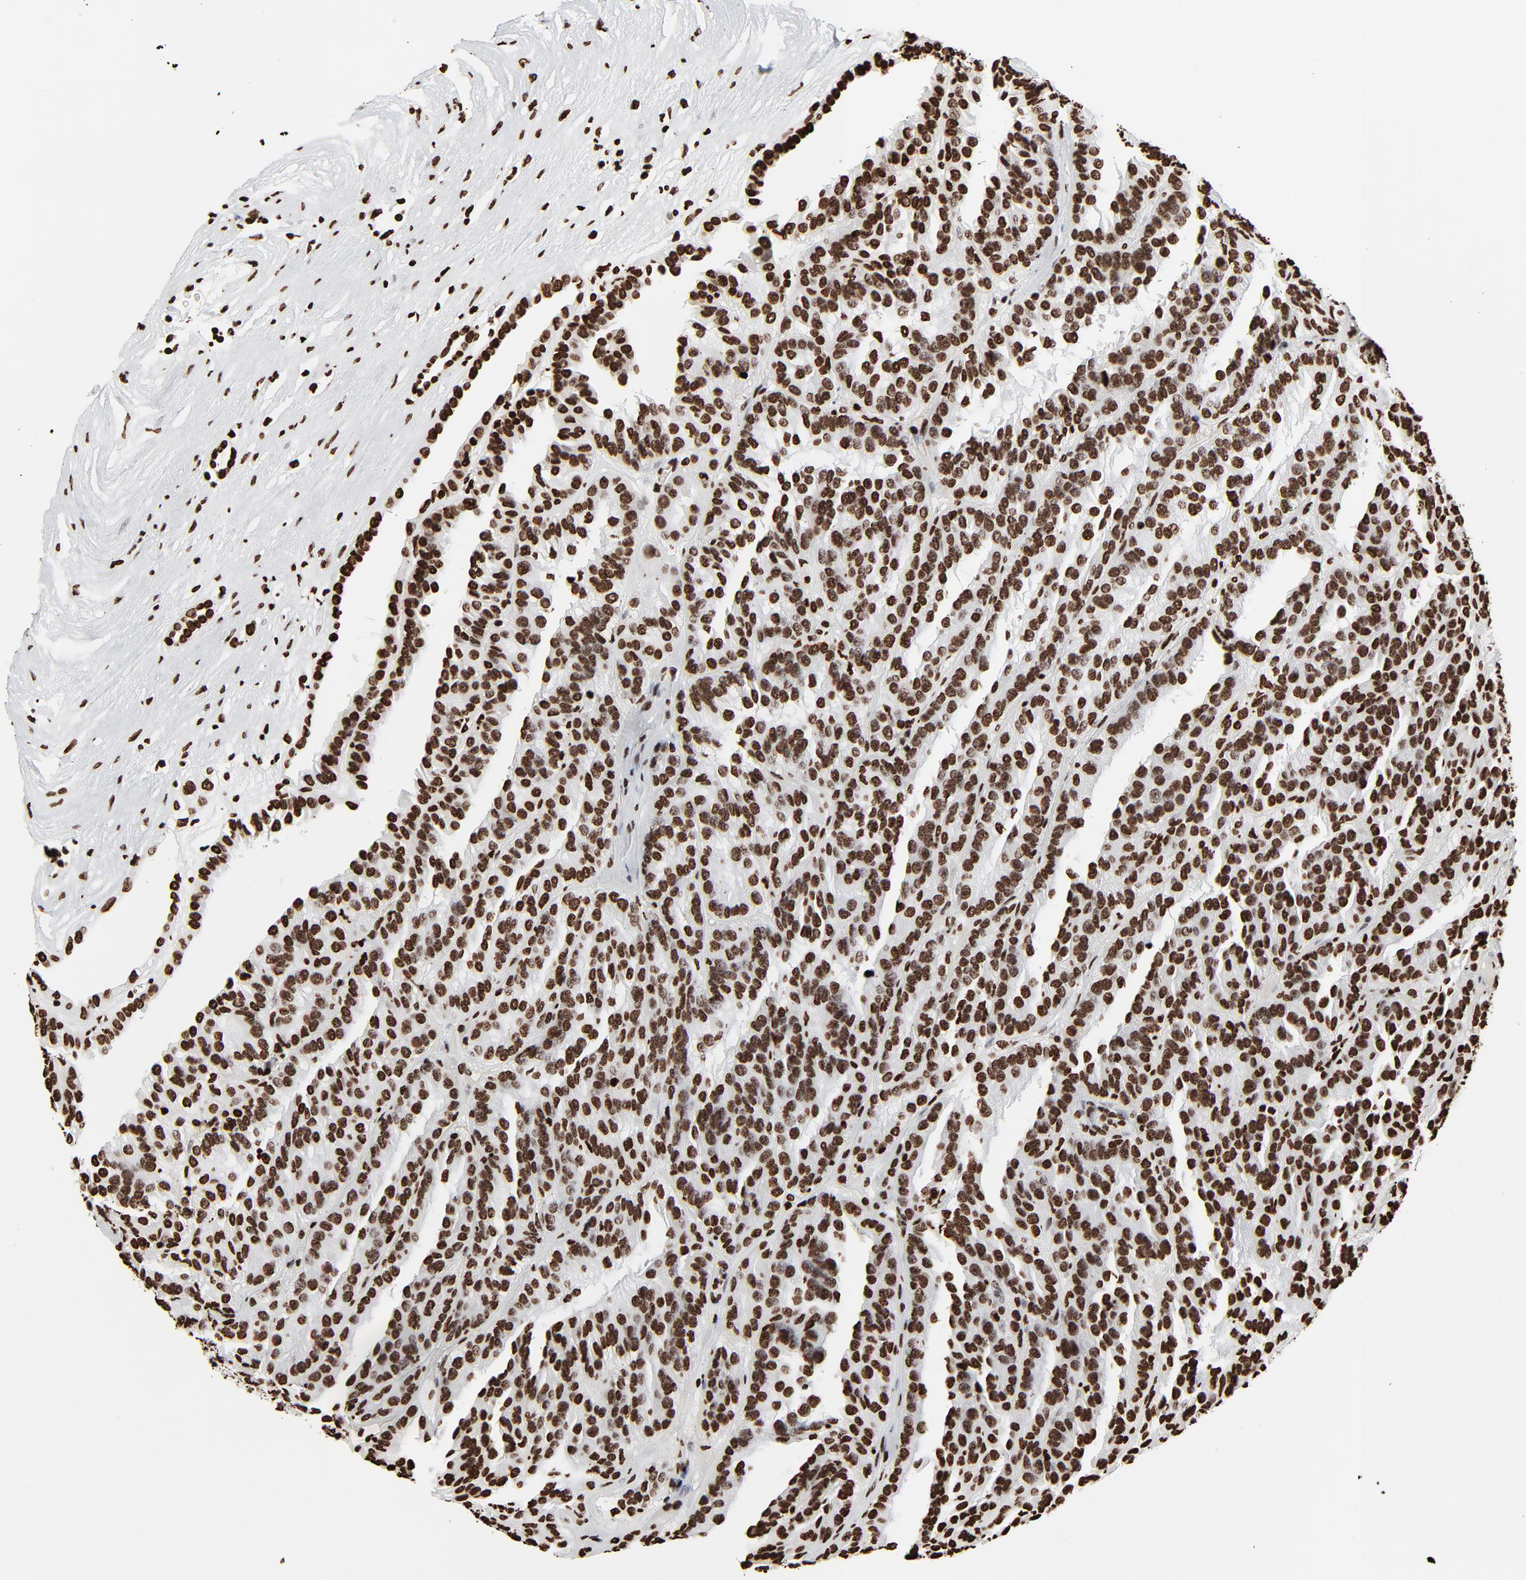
{"staining": {"intensity": "strong", "quantity": ">75%", "location": "nuclear"}, "tissue": "renal cancer", "cell_type": "Tumor cells", "image_type": "cancer", "snomed": [{"axis": "morphology", "description": "Adenocarcinoma, NOS"}, {"axis": "topography", "description": "Kidney"}], "caption": "IHC photomicrograph of renal cancer (adenocarcinoma) stained for a protein (brown), which displays high levels of strong nuclear expression in approximately >75% of tumor cells.", "gene": "H3-4", "patient": {"sex": "male", "age": 46}}